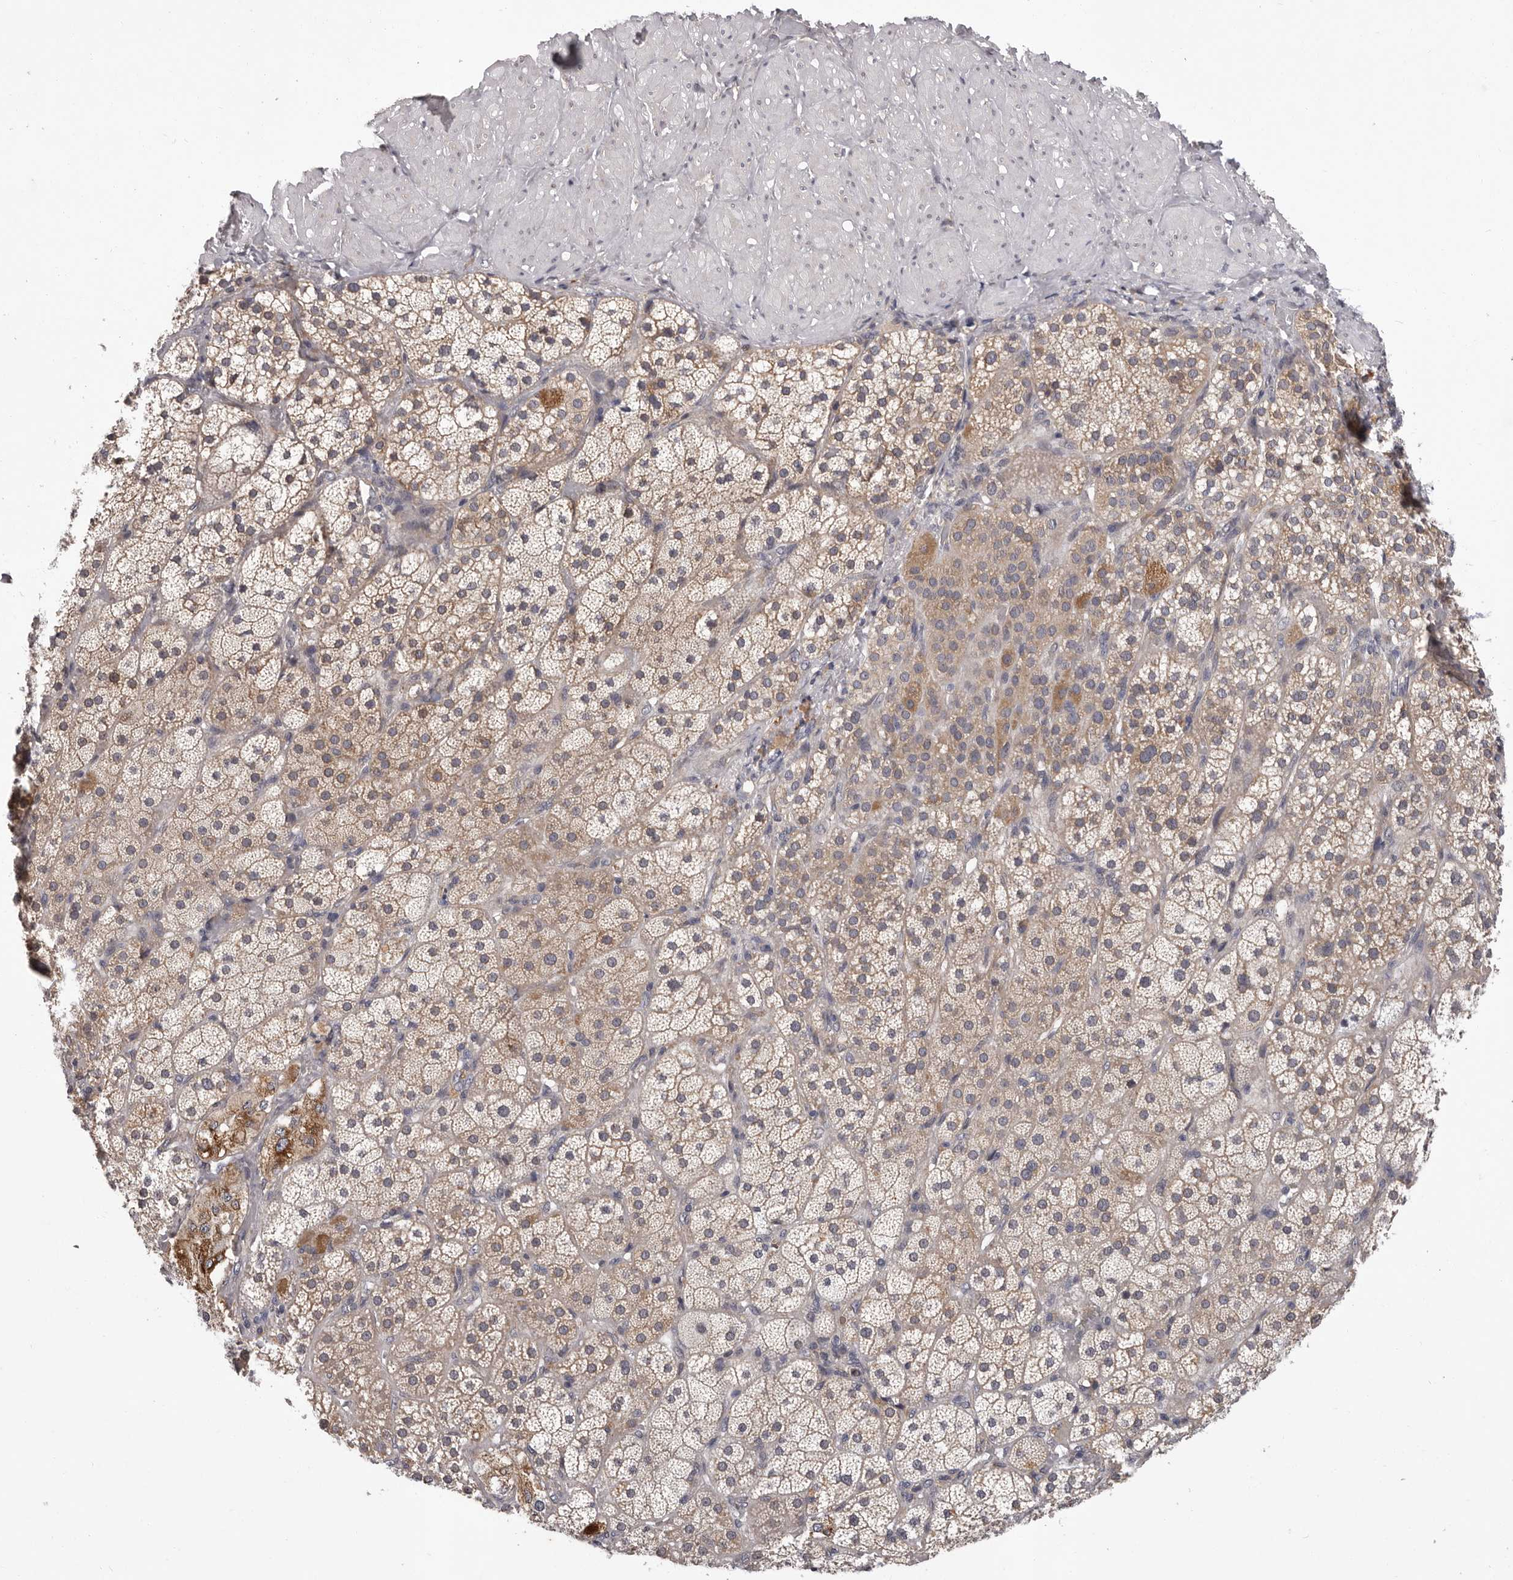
{"staining": {"intensity": "moderate", "quantity": "<25%", "location": "cytoplasmic/membranous,nuclear"}, "tissue": "adrenal gland", "cell_type": "Glandular cells", "image_type": "normal", "snomed": [{"axis": "morphology", "description": "Normal tissue, NOS"}, {"axis": "topography", "description": "Adrenal gland"}], "caption": "Protein staining of benign adrenal gland demonstrates moderate cytoplasmic/membranous,nuclear expression in approximately <25% of glandular cells. The staining is performed using DAB (3,3'-diaminobenzidine) brown chromogen to label protein expression. The nuclei are counter-stained blue using hematoxylin.", "gene": "MED8", "patient": {"sex": "male", "age": 57}}